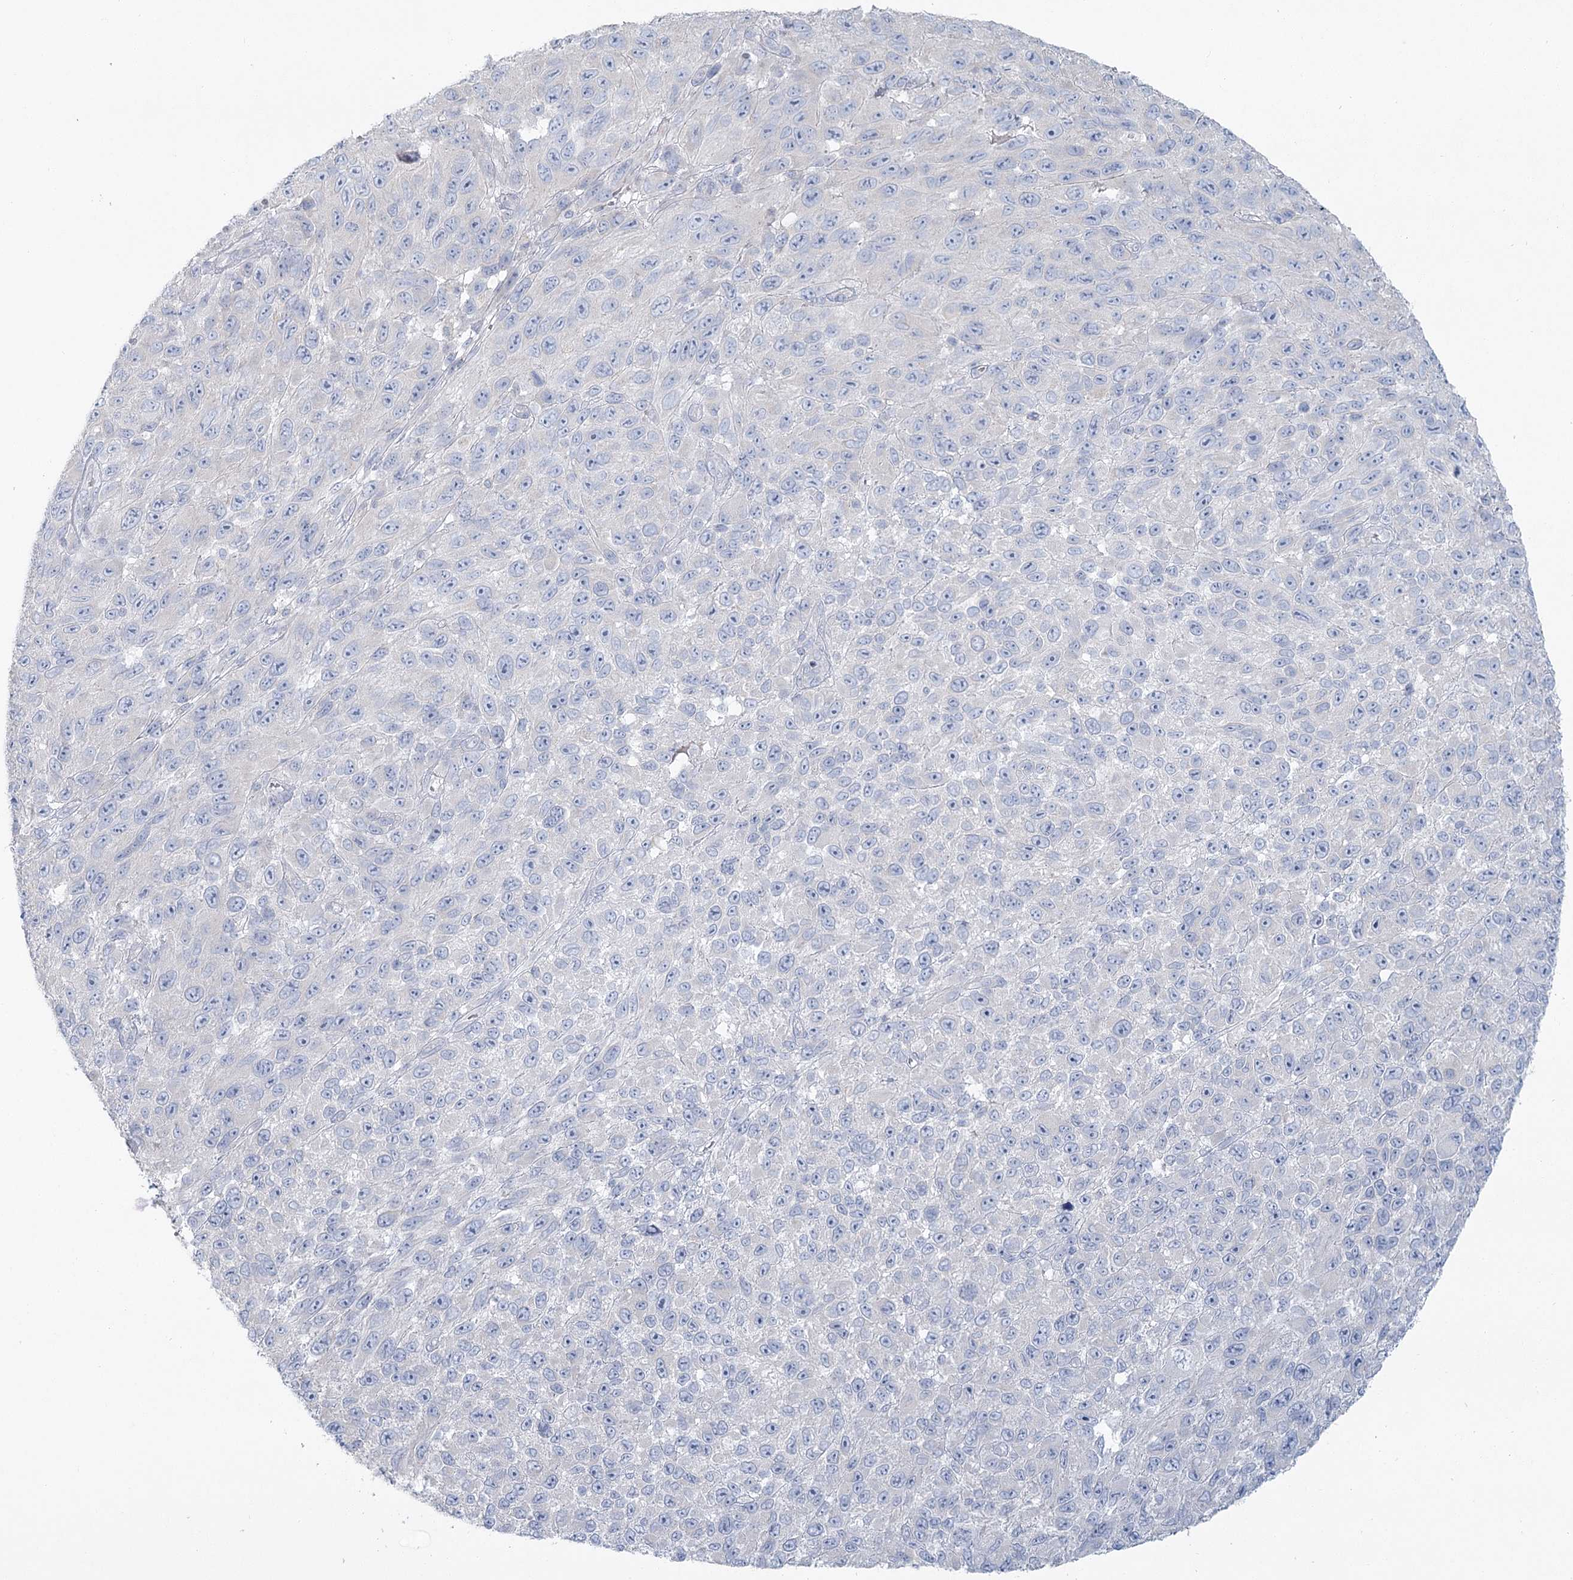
{"staining": {"intensity": "negative", "quantity": "none", "location": "none"}, "tissue": "melanoma", "cell_type": "Tumor cells", "image_type": "cancer", "snomed": [{"axis": "morphology", "description": "Malignant melanoma, NOS"}, {"axis": "topography", "description": "Skin"}], "caption": "There is no significant staining in tumor cells of melanoma.", "gene": "LRP2BP", "patient": {"sex": "female", "age": 96}}